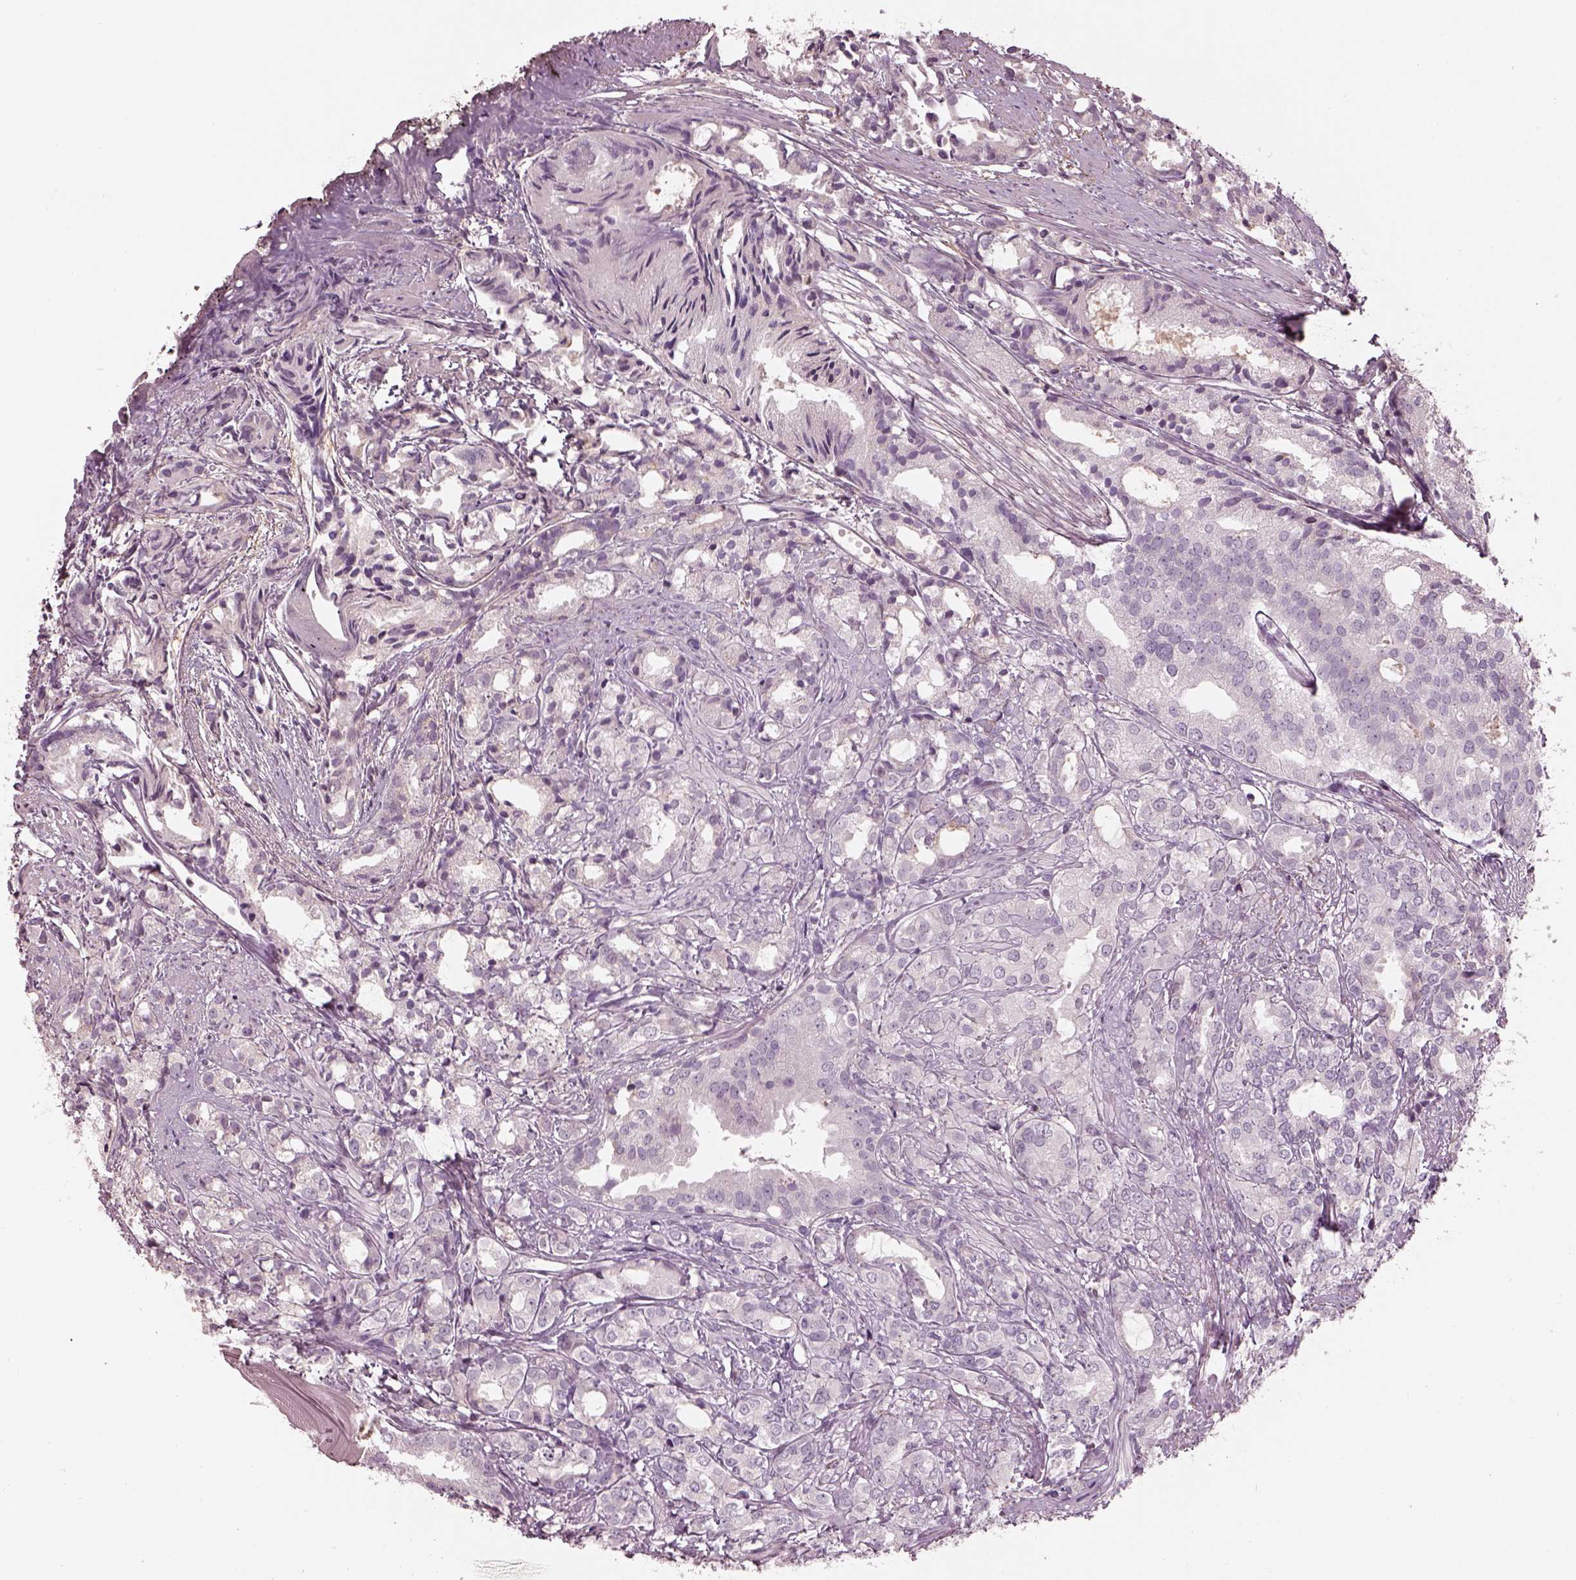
{"staining": {"intensity": "negative", "quantity": "none", "location": "none"}, "tissue": "prostate cancer", "cell_type": "Tumor cells", "image_type": "cancer", "snomed": [{"axis": "morphology", "description": "Adenocarcinoma, High grade"}, {"axis": "topography", "description": "Prostate"}], "caption": "Immunohistochemistry (IHC) photomicrograph of neoplastic tissue: prostate cancer (high-grade adenocarcinoma) stained with DAB (3,3'-diaminobenzidine) reveals no significant protein expression in tumor cells.", "gene": "TLX3", "patient": {"sex": "male", "age": 79}}